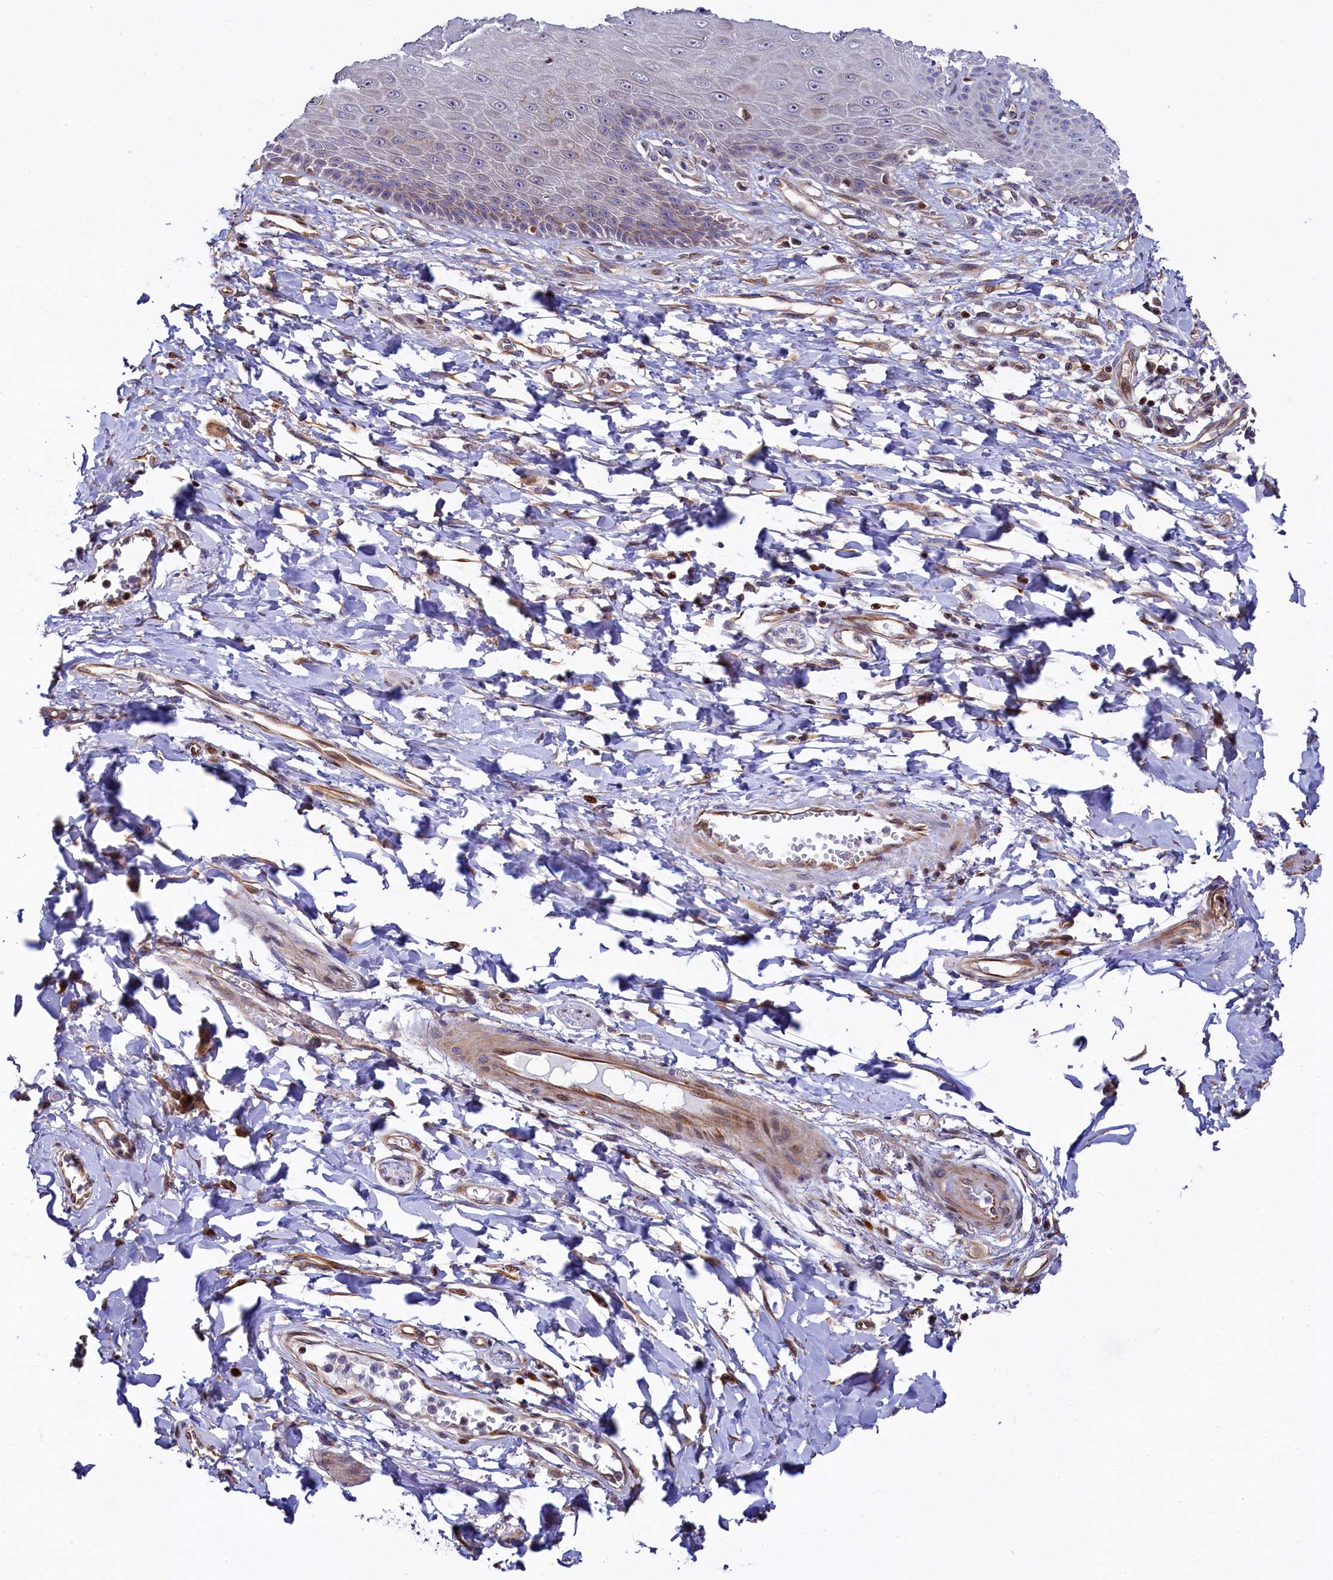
{"staining": {"intensity": "weak", "quantity": "<25%", "location": "nuclear"}, "tissue": "skin", "cell_type": "Epidermal cells", "image_type": "normal", "snomed": [{"axis": "morphology", "description": "Normal tissue, NOS"}, {"axis": "topography", "description": "Anal"}], "caption": "Immunohistochemistry (IHC) histopathology image of benign skin stained for a protein (brown), which demonstrates no staining in epidermal cells. (Brightfield microscopy of DAB immunohistochemistry (IHC) at high magnification).", "gene": "TGDS", "patient": {"sex": "male", "age": 78}}